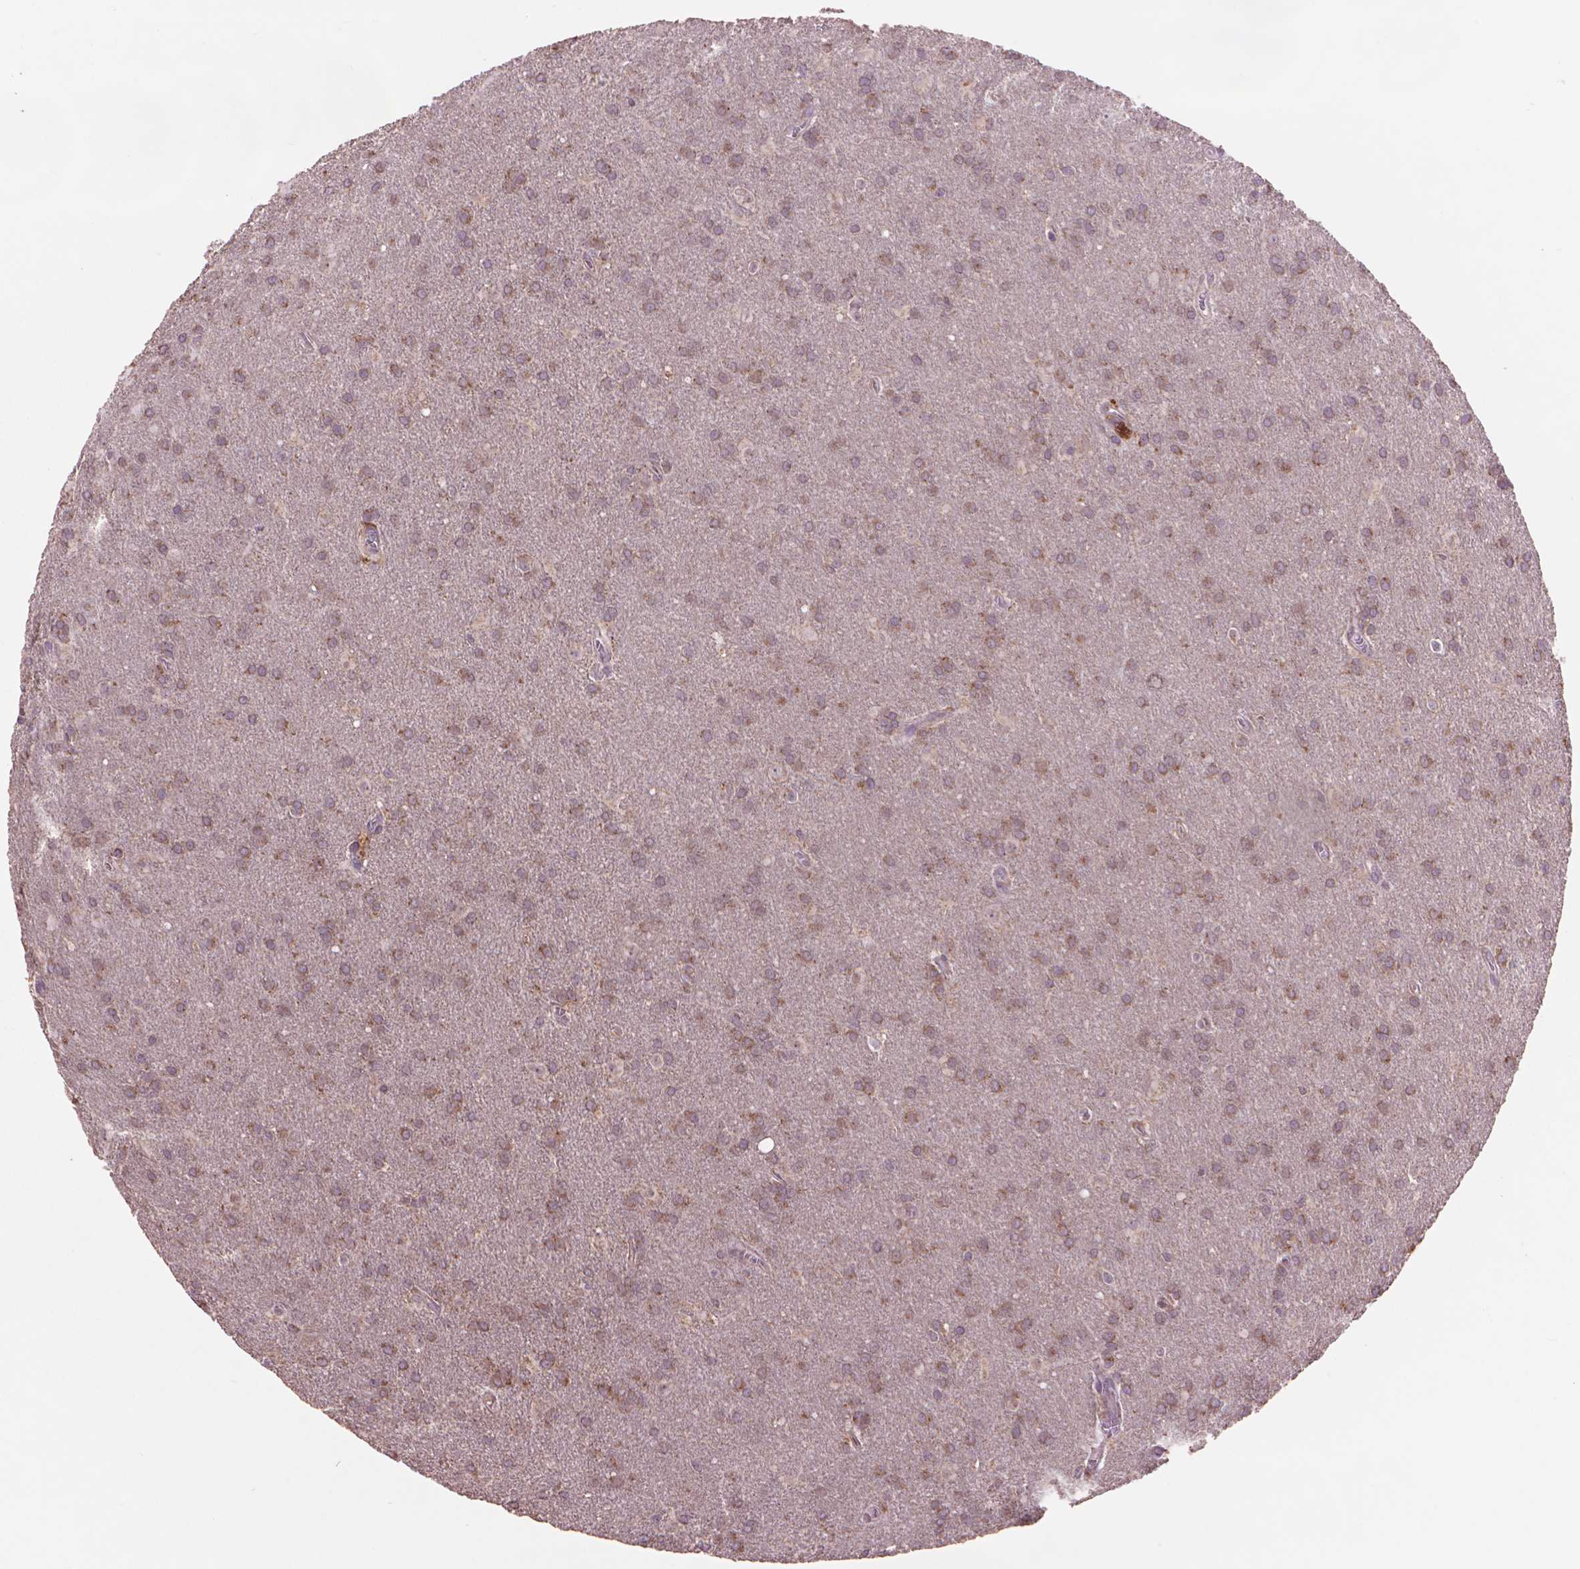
{"staining": {"intensity": "moderate", "quantity": ">75%", "location": "cytoplasmic/membranous"}, "tissue": "glioma", "cell_type": "Tumor cells", "image_type": "cancer", "snomed": [{"axis": "morphology", "description": "Glioma, malignant, Low grade"}, {"axis": "topography", "description": "Brain"}], "caption": "Glioma was stained to show a protein in brown. There is medium levels of moderate cytoplasmic/membranous expression in about >75% of tumor cells.", "gene": "GLB1", "patient": {"sex": "male", "age": 58}}